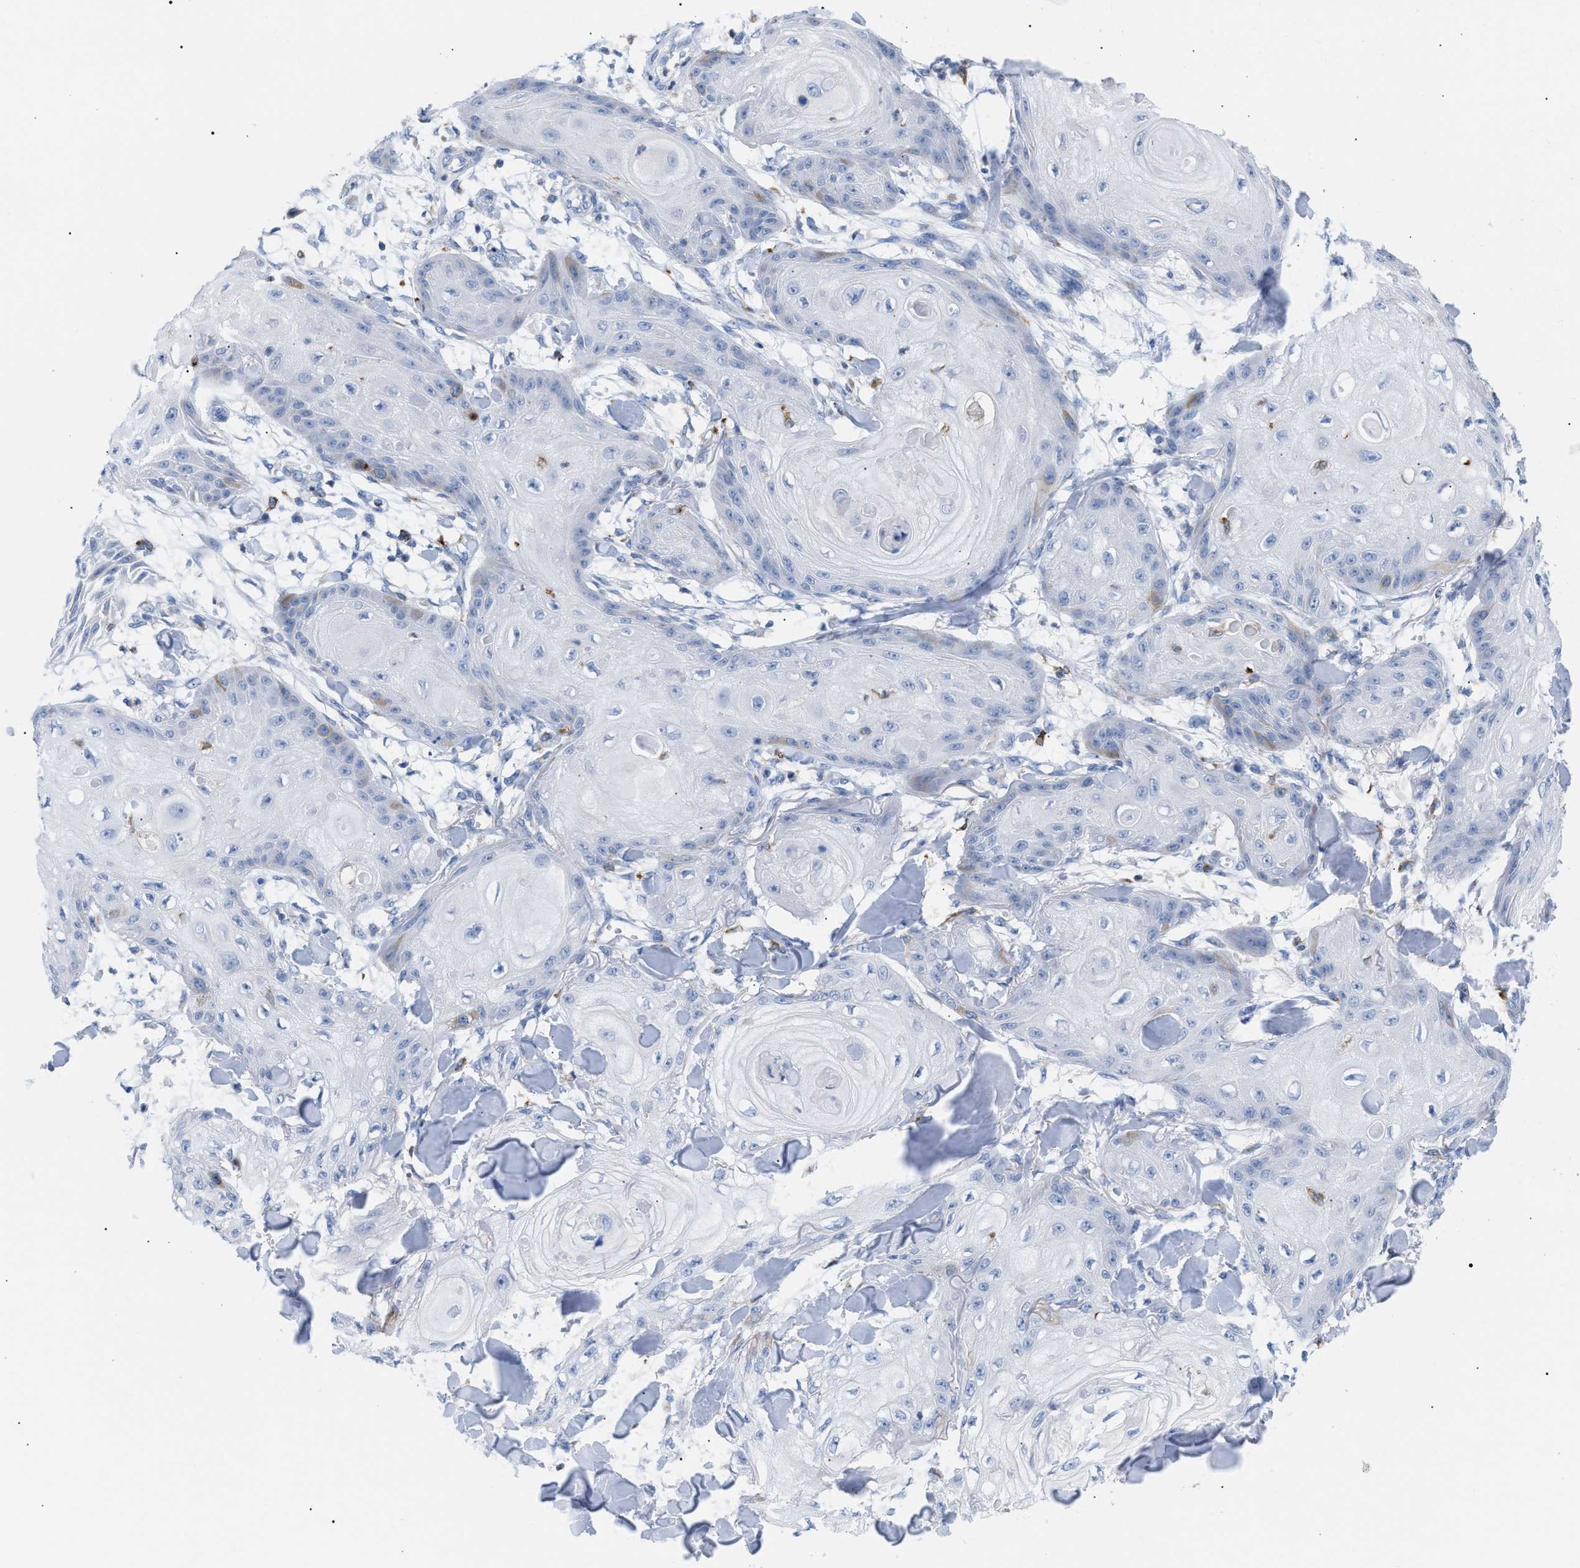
{"staining": {"intensity": "negative", "quantity": "none", "location": "none"}, "tissue": "skin cancer", "cell_type": "Tumor cells", "image_type": "cancer", "snomed": [{"axis": "morphology", "description": "Squamous cell carcinoma, NOS"}, {"axis": "topography", "description": "Skin"}], "caption": "IHC of skin cancer reveals no positivity in tumor cells.", "gene": "TACC3", "patient": {"sex": "male", "age": 74}}